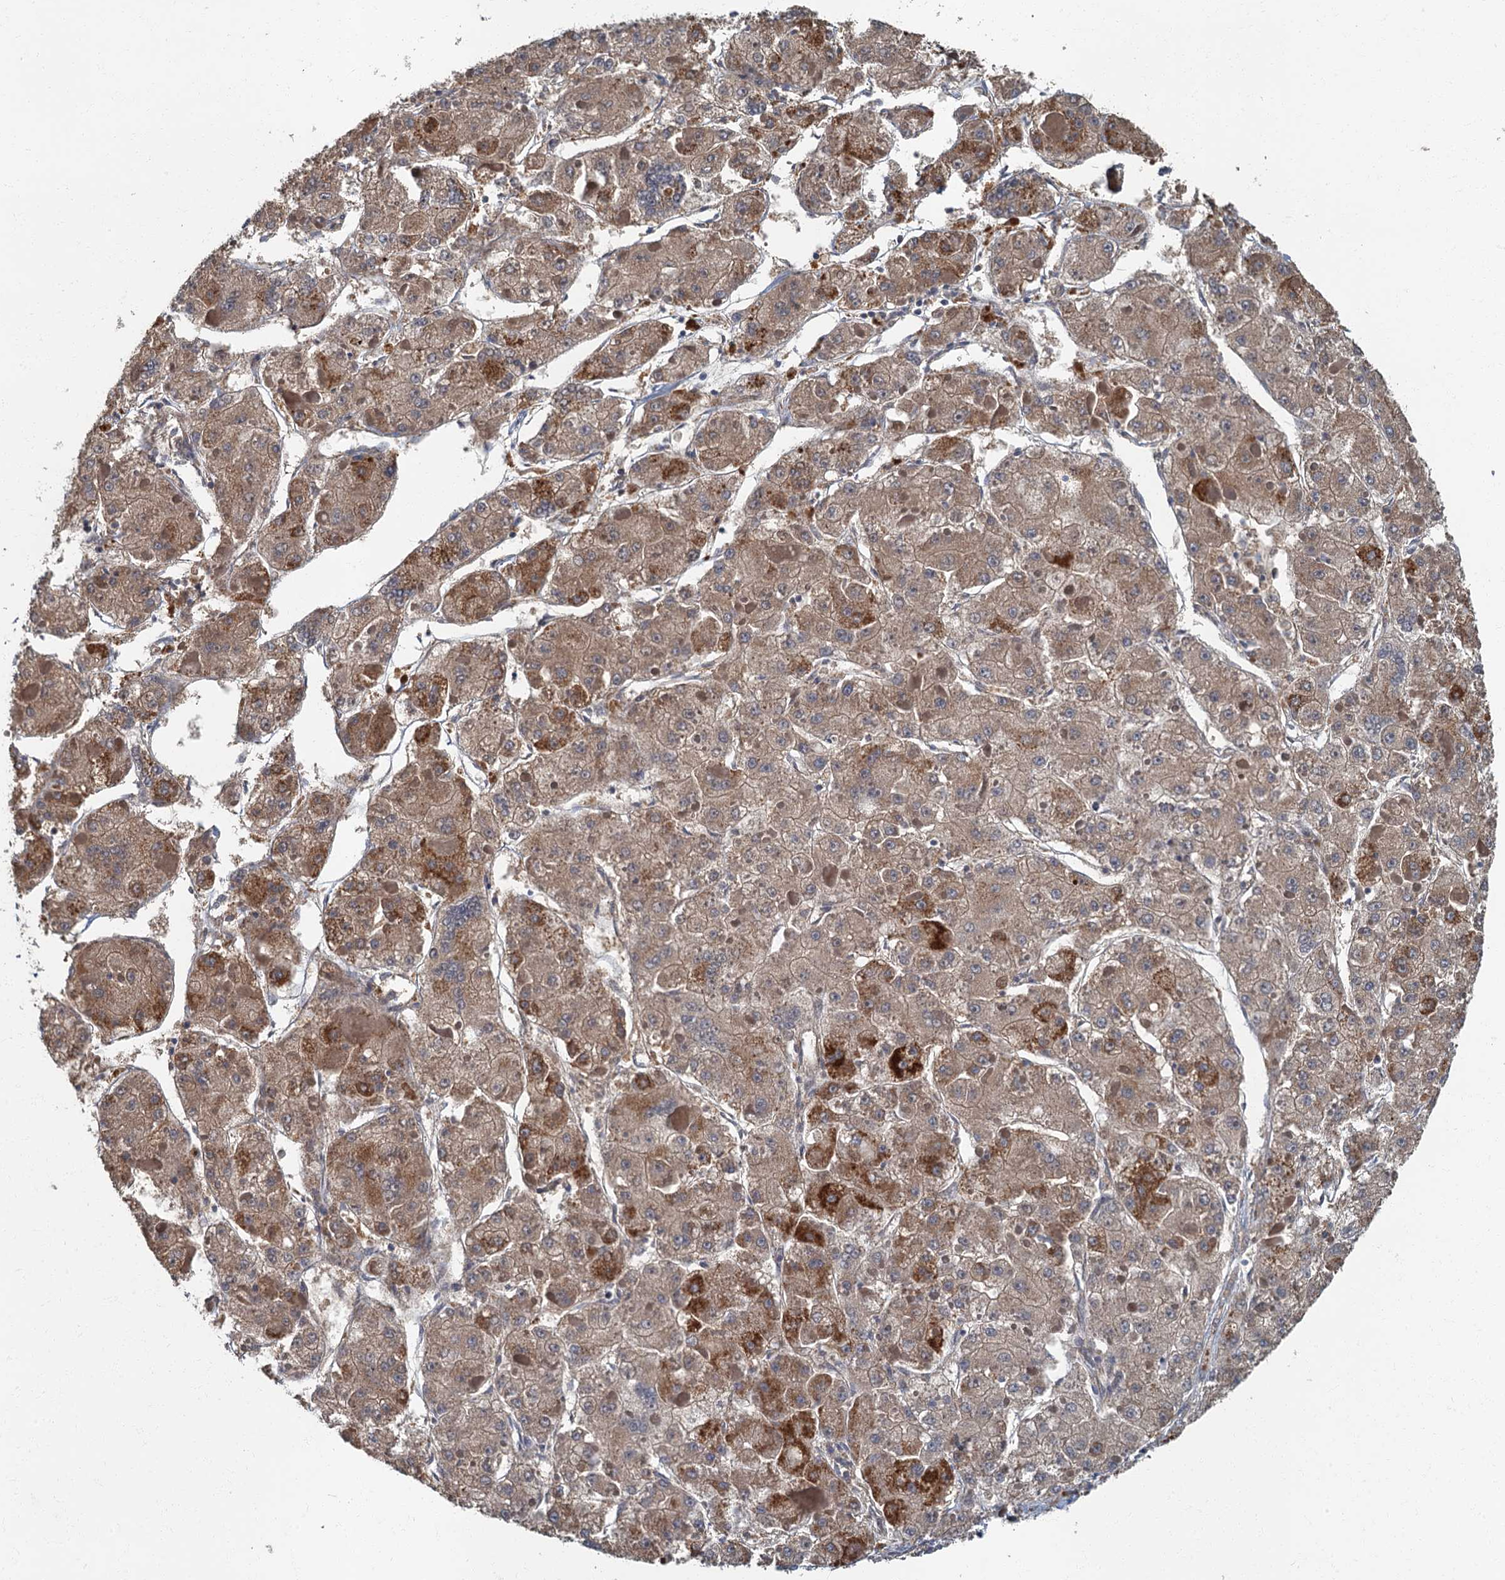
{"staining": {"intensity": "moderate", "quantity": "25%-75%", "location": "cytoplasmic/membranous"}, "tissue": "liver cancer", "cell_type": "Tumor cells", "image_type": "cancer", "snomed": [{"axis": "morphology", "description": "Carcinoma, Hepatocellular, NOS"}, {"axis": "topography", "description": "Liver"}], "caption": "Hepatocellular carcinoma (liver) was stained to show a protein in brown. There is medium levels of moderate cytoplasmic/membranous expression in approximately 25%-75% of tumor cells.", "gene": "ARL11", "patient": {"sex": "female", "age": 73}}